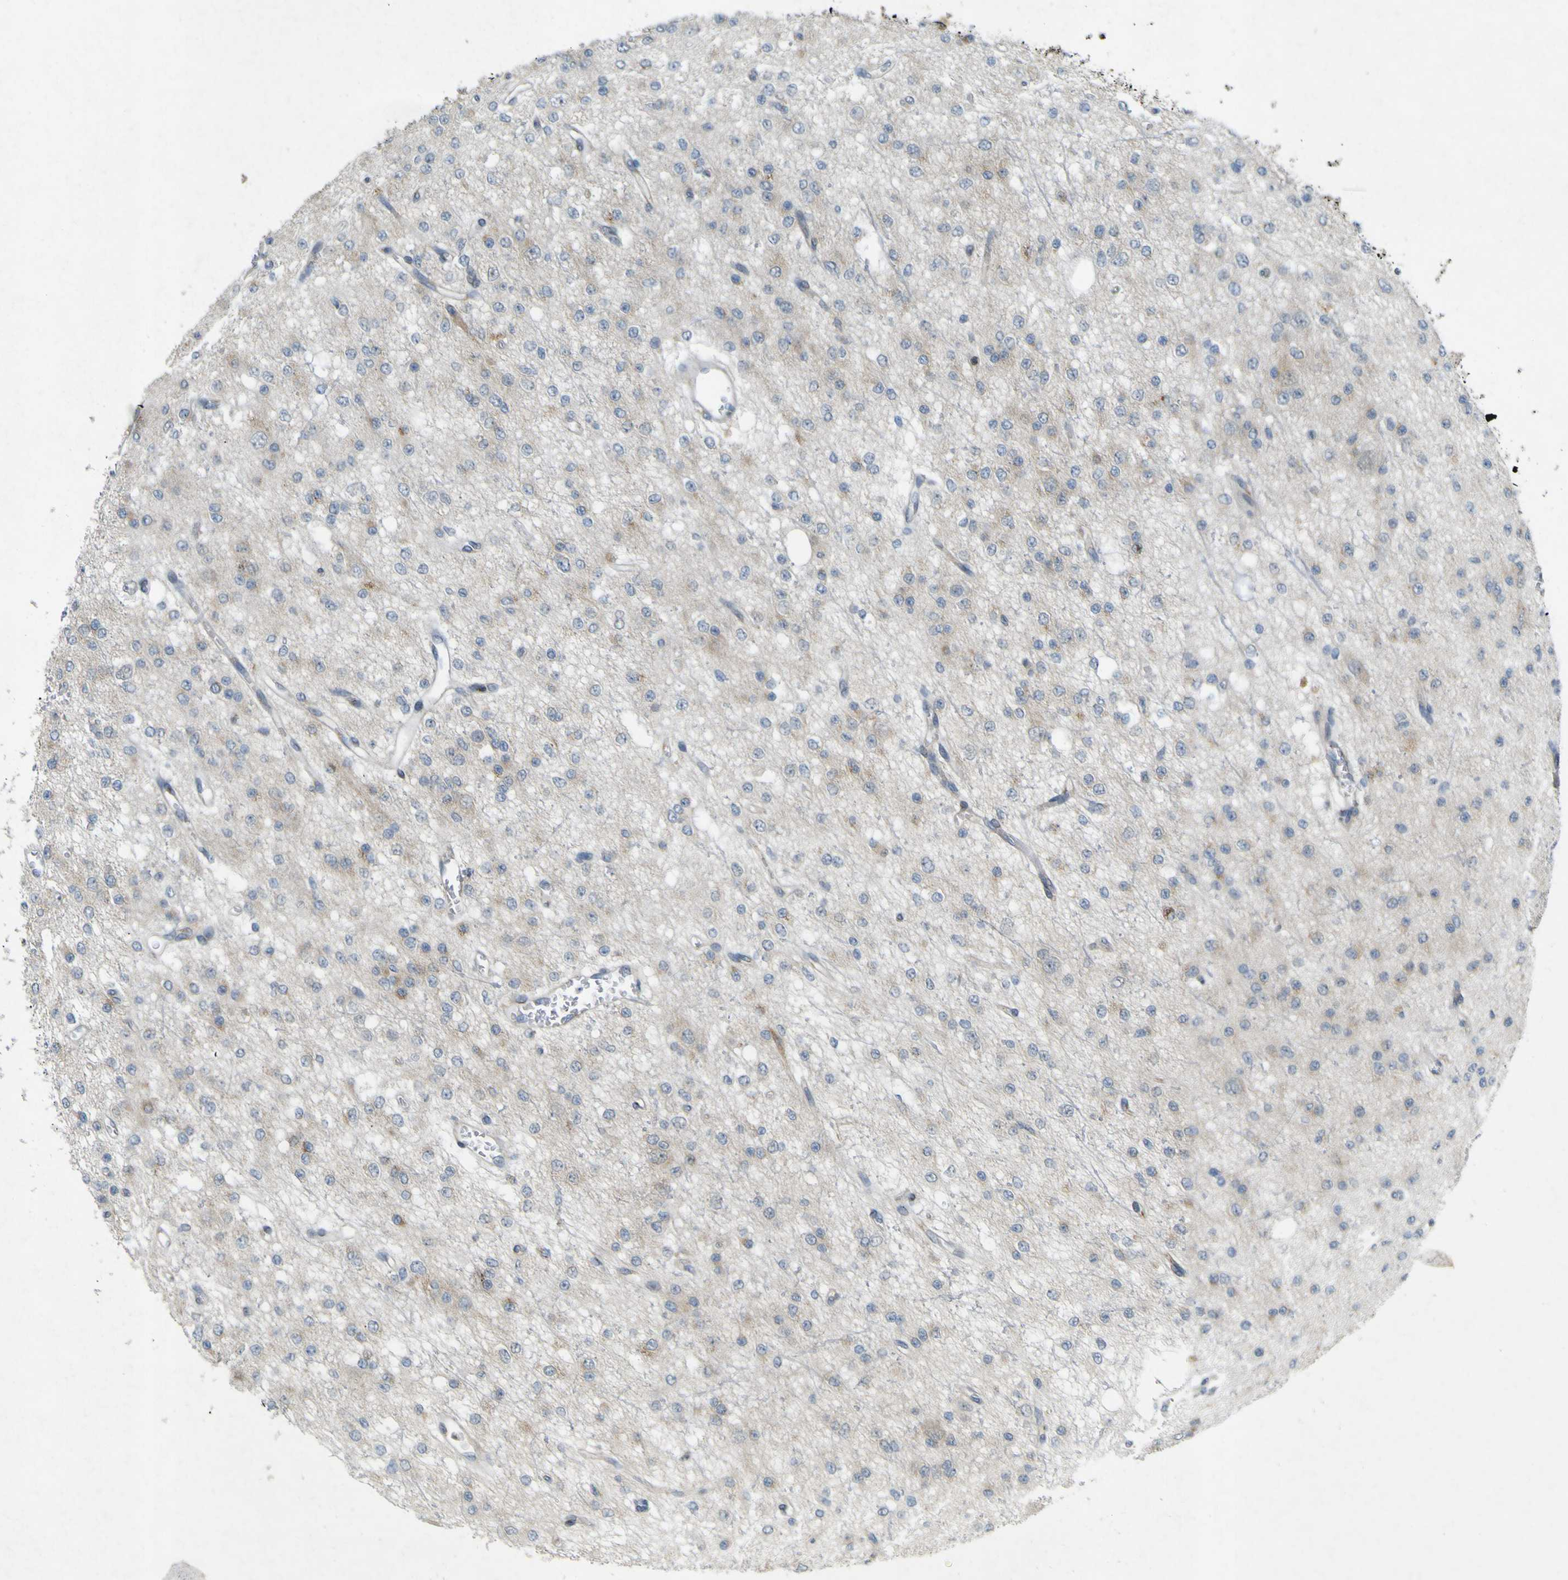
{"staining": {"intensity": "negative", "quantity": "none", "location": "none"}, "tissue": "glioma", "cell_type": "Tumor cells", "image_type": "cancer", "snomed": [{"axis": "morphology", "description": "Glioma, malignant, Low grade"}, {"axis": "topography", "description": "Brain"}], "caption": "Photomicrograph shows no significant protein expression in tumor cells of glioma. (Stains: DAB (3,3'-diaminobenzidine) IHC with hematoxylin counter stain, Microscopy: brightfield microscopy at high magnification).", "gene": "IGF2R", "patient": {"sex": "male", "age": 38}}